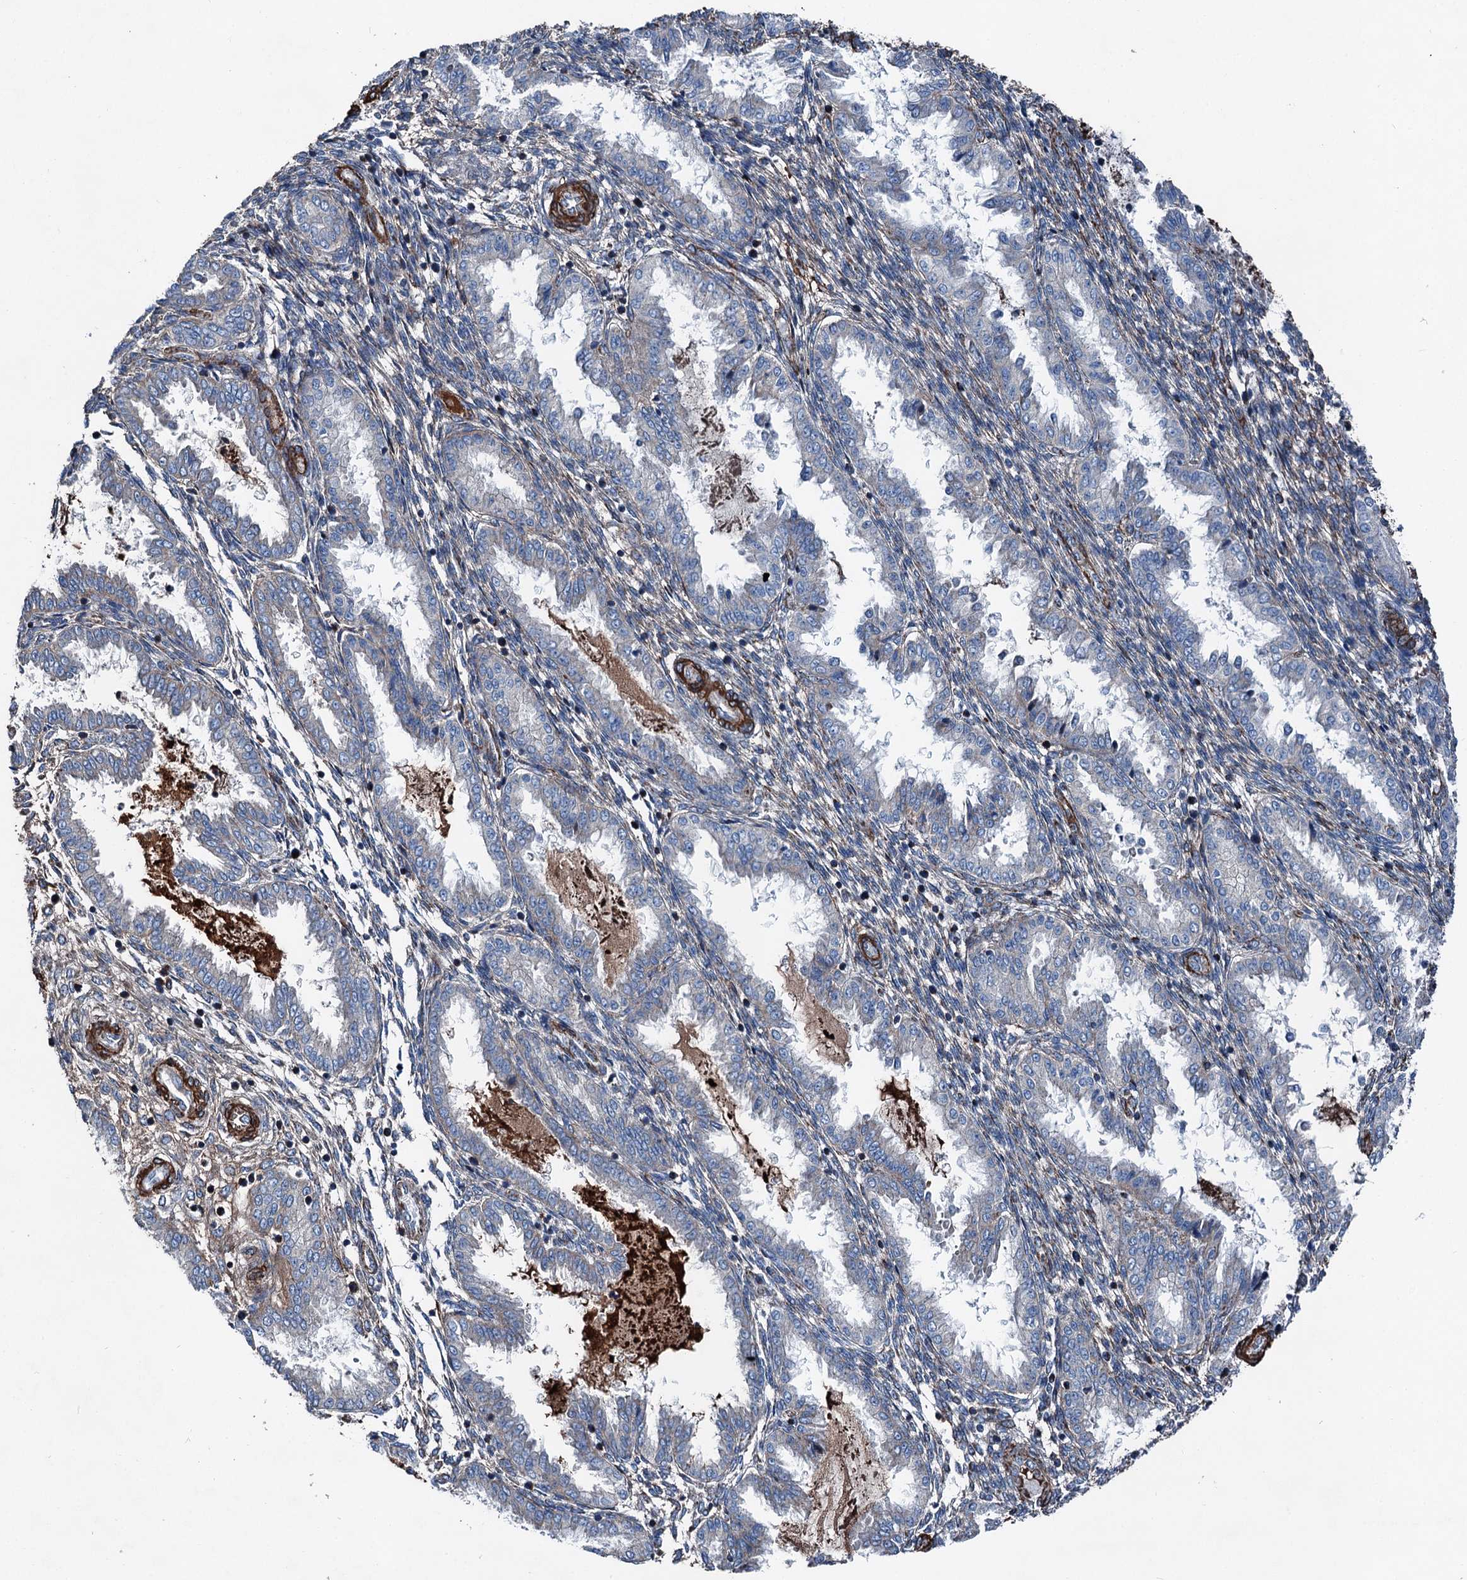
{"staining": {"intensity": "weak", "quantity": "<25%", "location": "cytoplasmic/membranous"}, "tissue": "endometrium", "cell_type": "Cells in endometrial stroma", "image_type": "normal", "snomed": [{"axis": "morphology", "description": "Normal tissue, NOS"}, {"axis": "topography", "description": "Endometrium"}], "caption": "Cells in endometrial stroma are negative for protein expression in unremarkable human endometrium. Nuclei are stained in blue.", "gene": "DDIAS", "patient": {"sex": "female", "age": 33}}